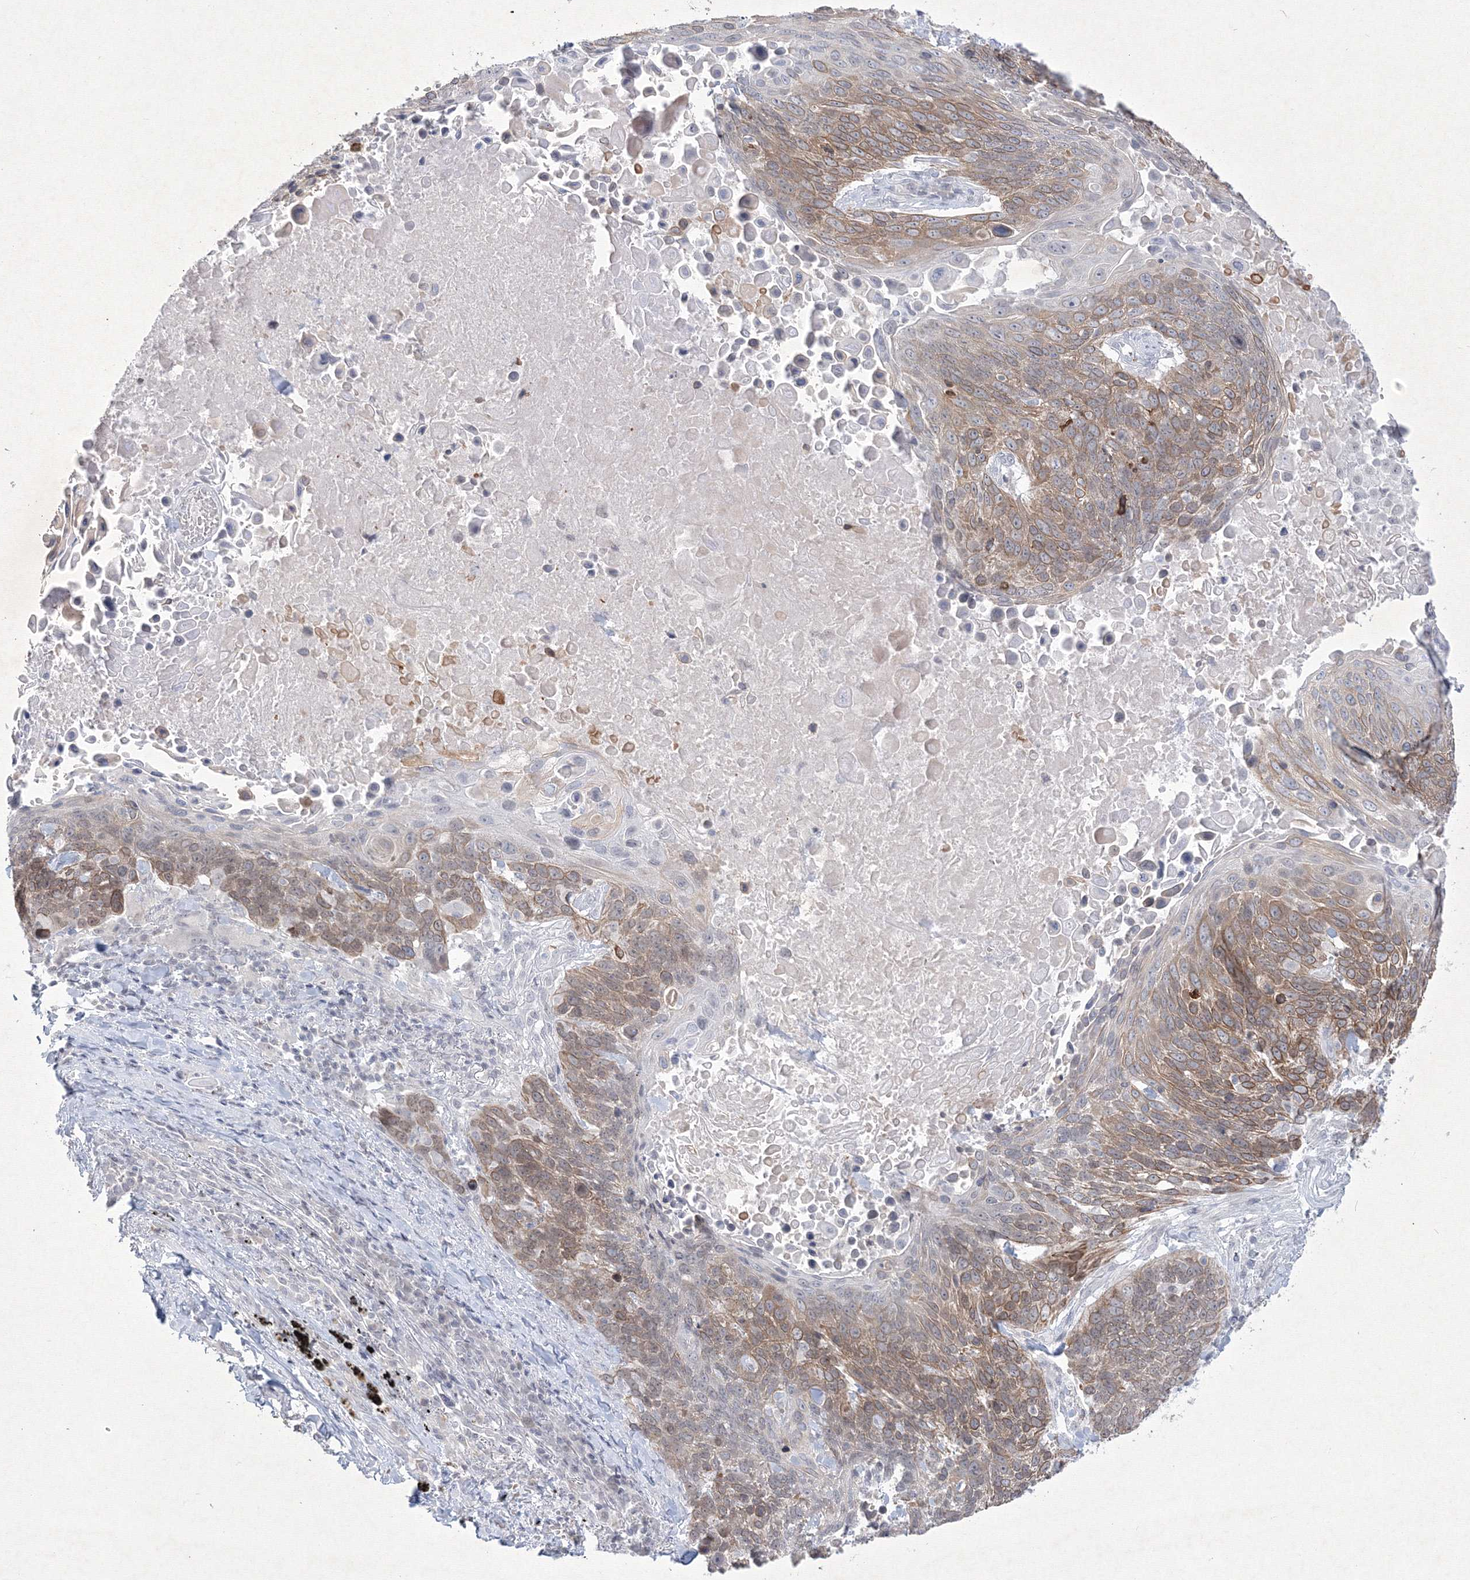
{"staining": {"intensity": "moderate", "quantity": ">75%", "location": "cytoplasmic/membranous"}, "tissue": "lung cancer", "cell_type": "Tumor cells", "image_type": "cancer", "snomed": [{"axis": "morphology", "description": "Squamous cell carcinoma, NOS"}, {"axis": "topography", "description": "Lung"}], "caption": "Lung cancer stained for a protein (brown) exhibits moderate cytoplasmic/membranous positive staining in approximately >75% of tumor cells.", "gene": "NXPE3", "patient": {"sex": "male", "age": 66}}